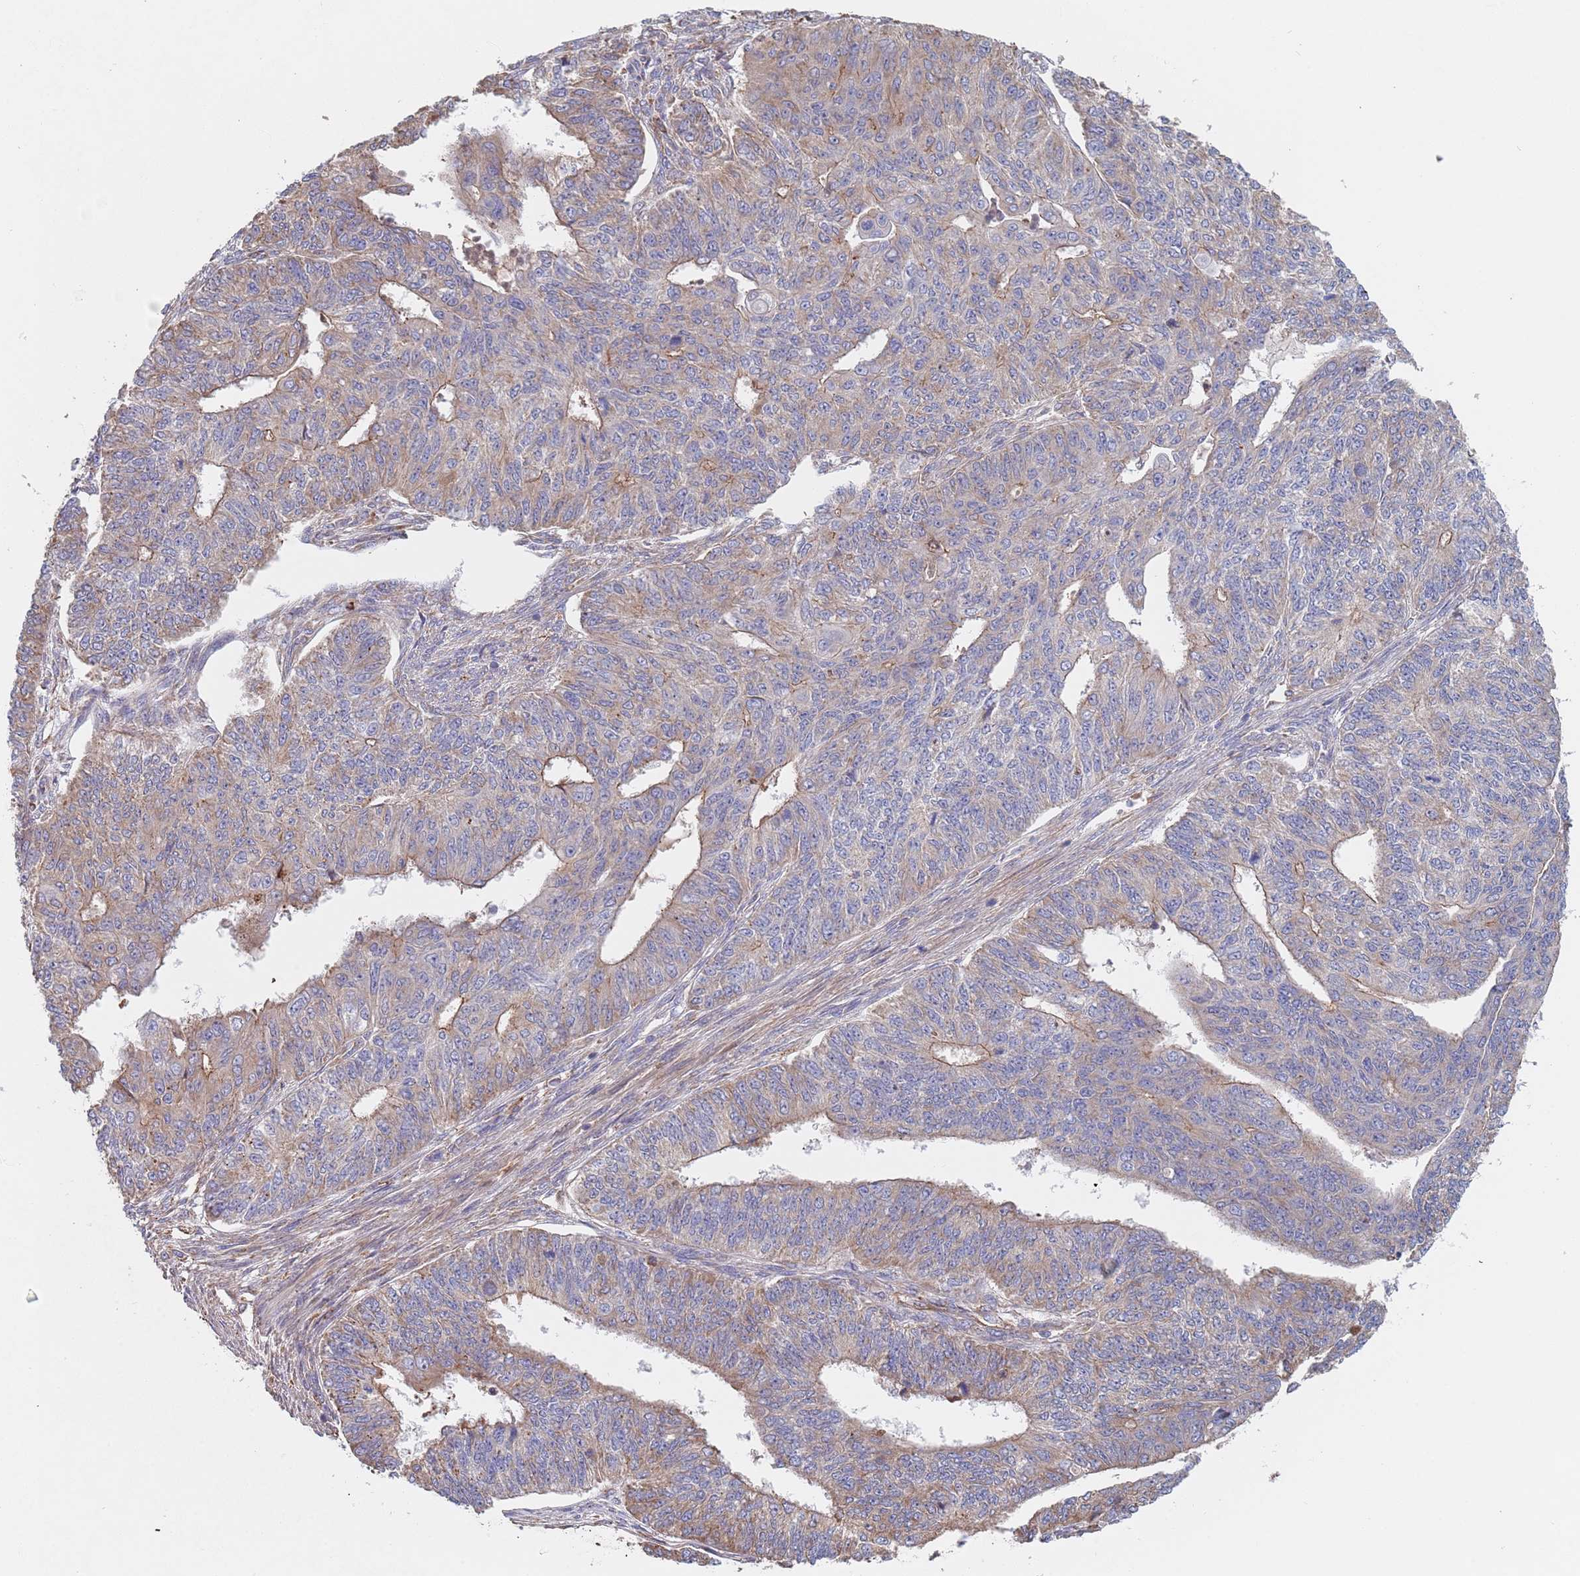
{"staining": {"intensity": "weak", "quantity": "25%-75%", "location": "cytoplasmic/membranous"}, "tissue": "endometrial cancer", "cell_type": "Tumor cells", "image_type": "cancer", "snomed": [{"axis": "morphology", "description": "Adenocarcinoma, NOS"}, {"axis": "topography", "description": "Endometrium"}], "caption": "There is low levels of weak cytoplasmic/membranous staining in tumor cells of endometrial cancer (adenocarcinoma), as demonstrated by immunohistochemical staining (brown color).", "gene": "DCUN1D3", "patient": {"sex": "female", "age": 32}}